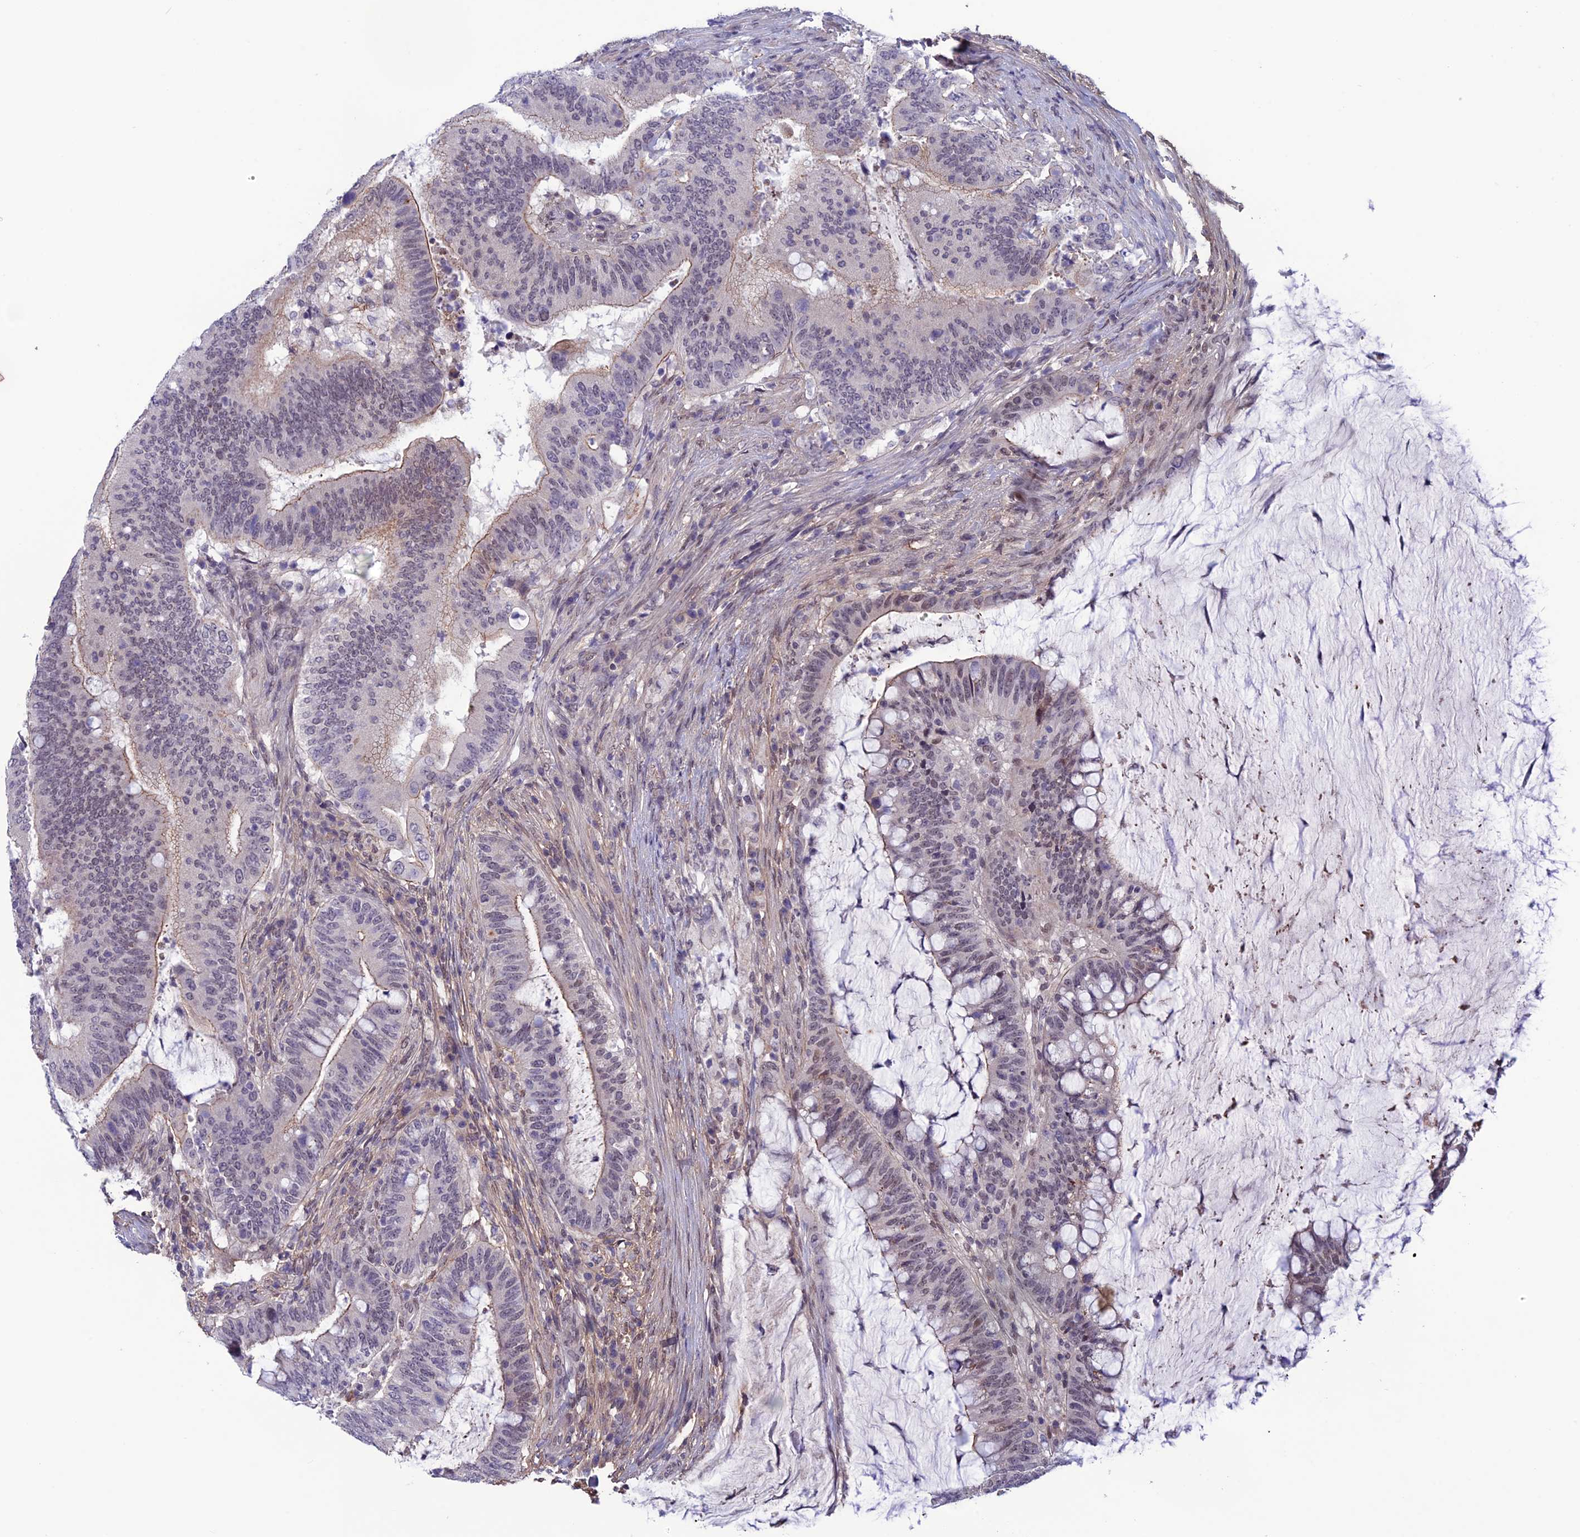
{"staining": {"intensity": "weak", "quantity": "<25%", "location": "cytoplasmic/membranous,nuclear"}, "tissue": "colorectal cancer", "cell_type": "Tumor cells", "image_type": "cancer", "snomed": [{"axis": "morphology", "description": "Adenocarcinoma, NOS"}, {"axis": "topography", "description": "Colon"}], "caption": "A high-resolution histopathology image shows immunohistochemistry staining of colorectal adenocarcinoma, which displays no significant staining in tumor cells.", "gene": "FKBPL", "patient": {"sex": "female", "age": 66}}